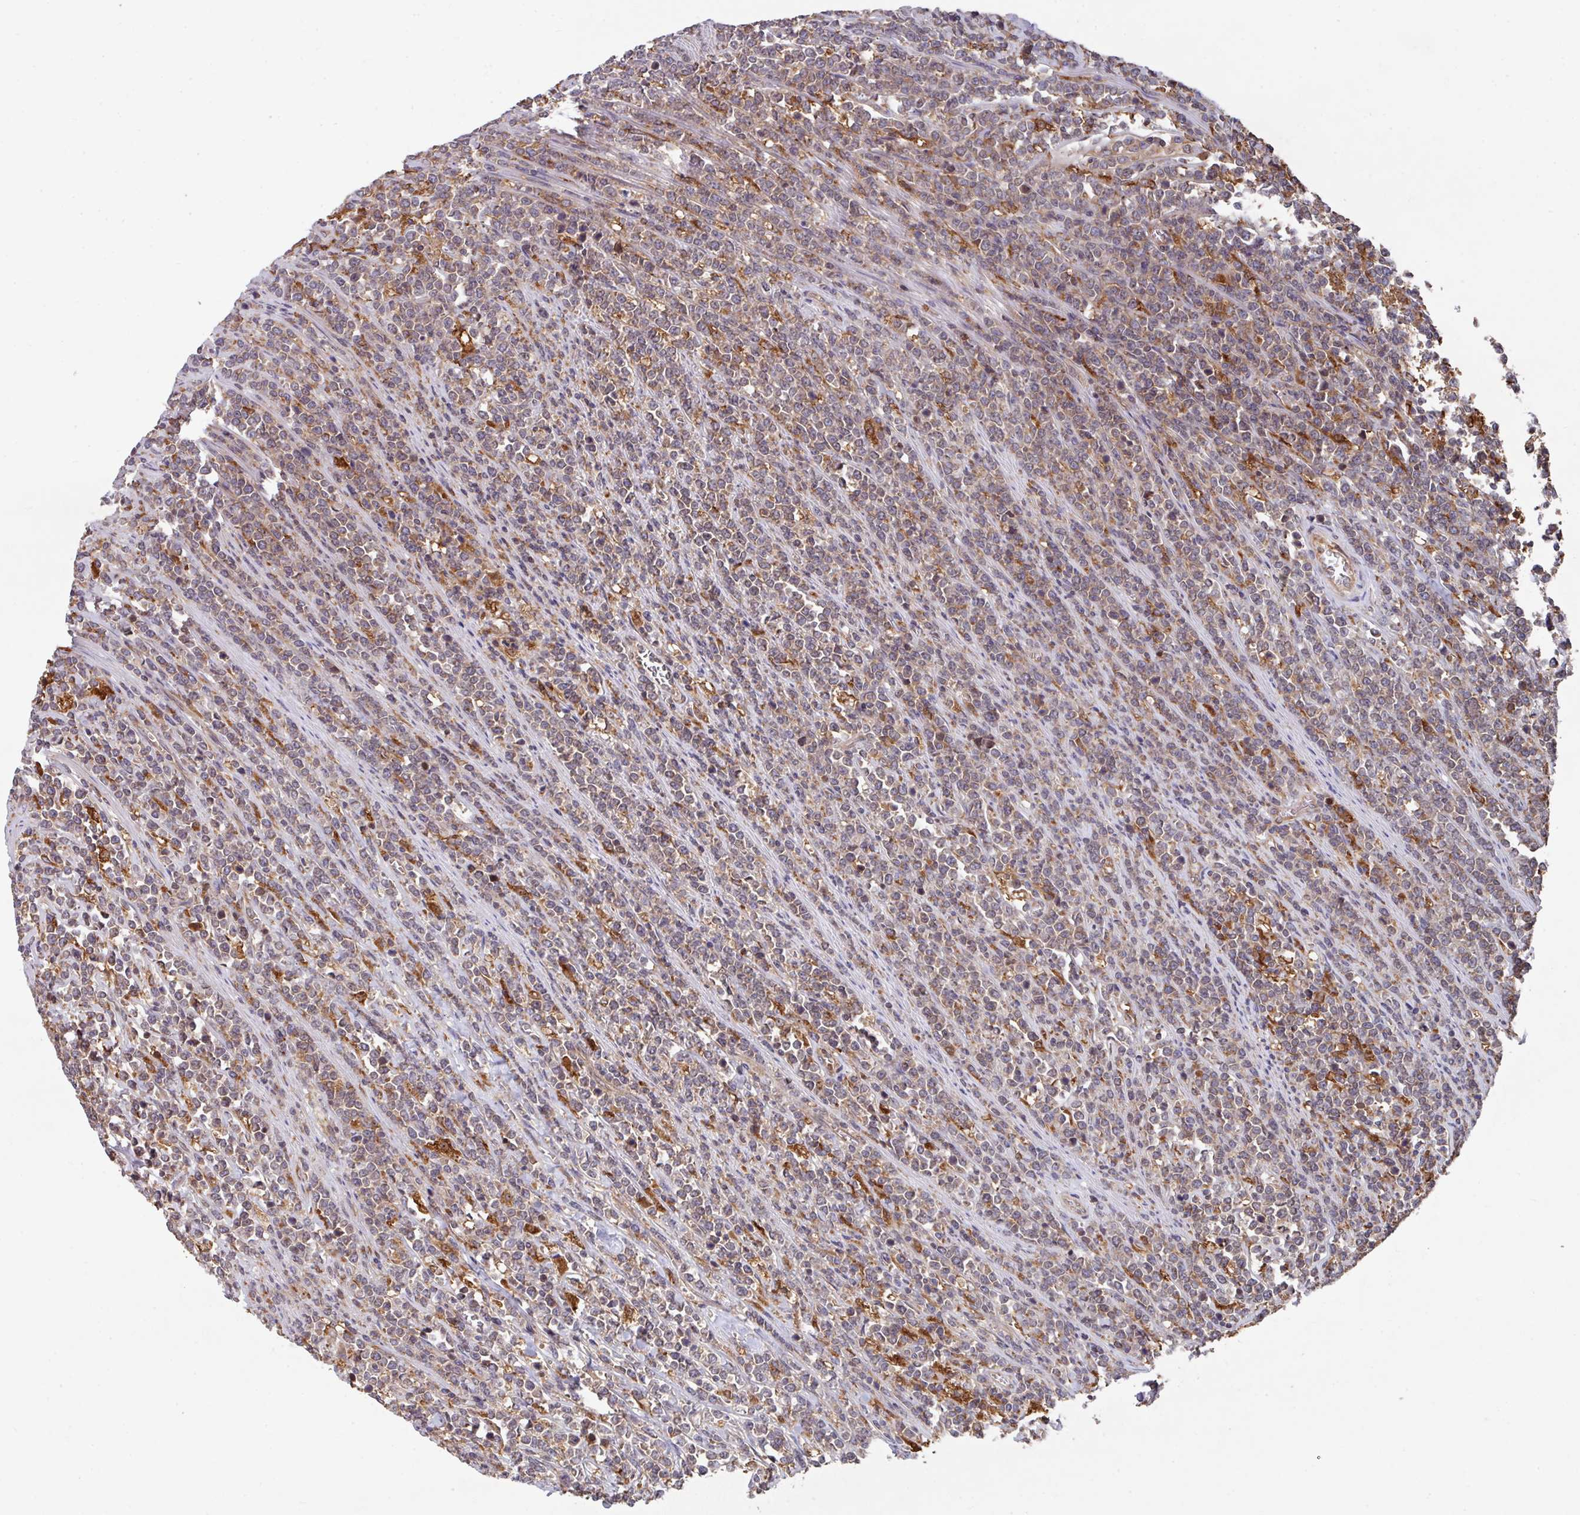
{"staining": {"intensity": "weak", "quantity": "<25%", "location": "cytoplasmic/membranous"}, "tissue": "lymphoma", "cell_type": "Tumor cells", "image_type": "cancer", "snomed": [{"axis": "morphology", "description": "Malignant lymphoma, non-Hodgkin's type, High grade"}, {"axis": "topography", "description": "Small intestine"}], "caption": "Lymphoma was stained to show a protein in brown. There is no significant positivity in tumor cells.", "gene": "TRIM14", "patient": {"sex": "male", "age": 8}}